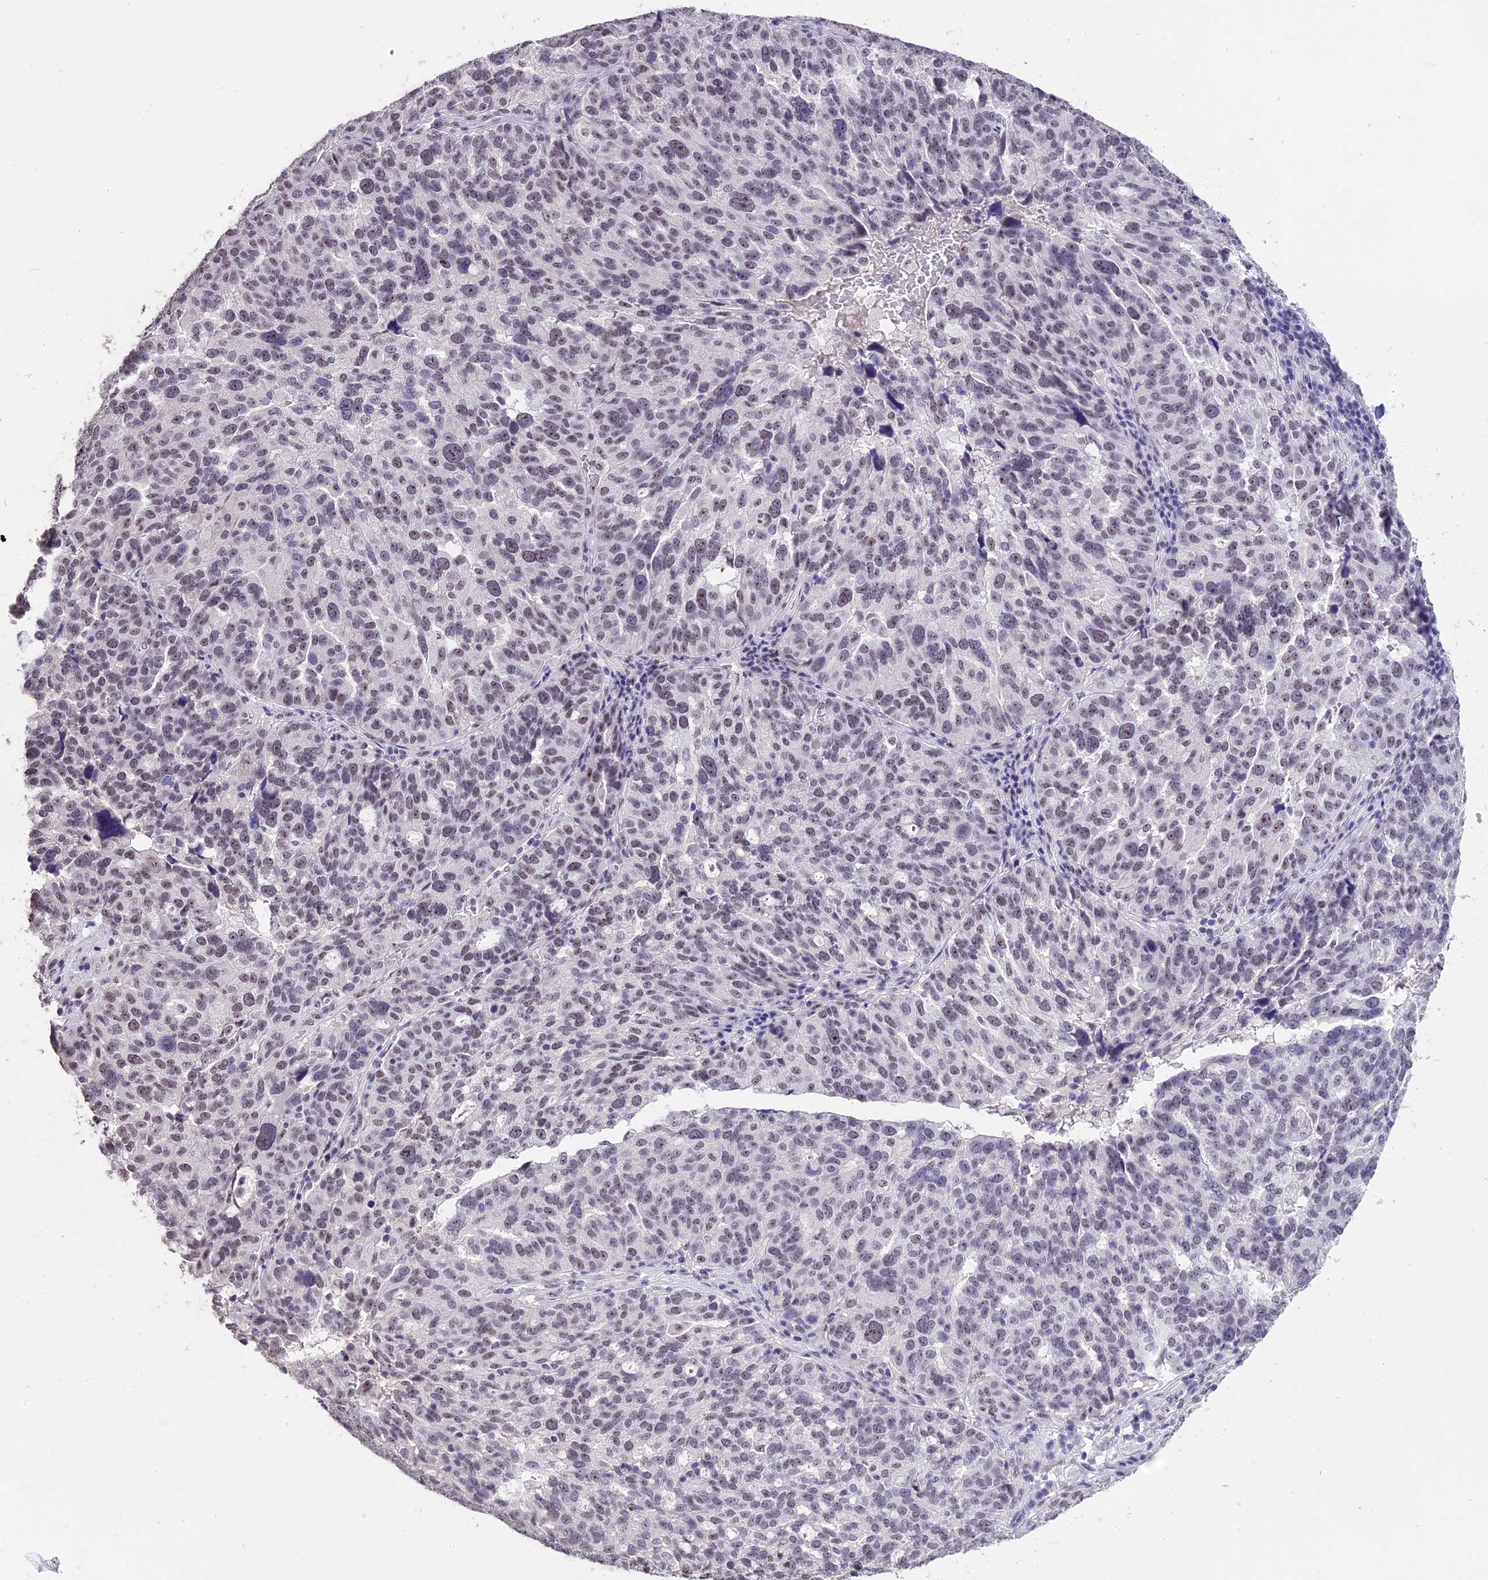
{"staining": {"intensity": "weak", "quantity": "25%-75%", "location": "nuclear"}, "tissue": "ovarian cancer", "cell_type": "Tumor cells", "image_type": "cancer", "snomed": [{"axis": "morphology", "description": "Cystadenocarcinoma, serous, NOS"}, {"axis": "topography", "description": "Ovary"}], "caption": "Ovarian cancer (serous cystadenocarcinoma) stained with a protein marker displays weak staining in tumor cells.", "gene": "SETD2", "patient": {"sex": "female", "age": 59}}